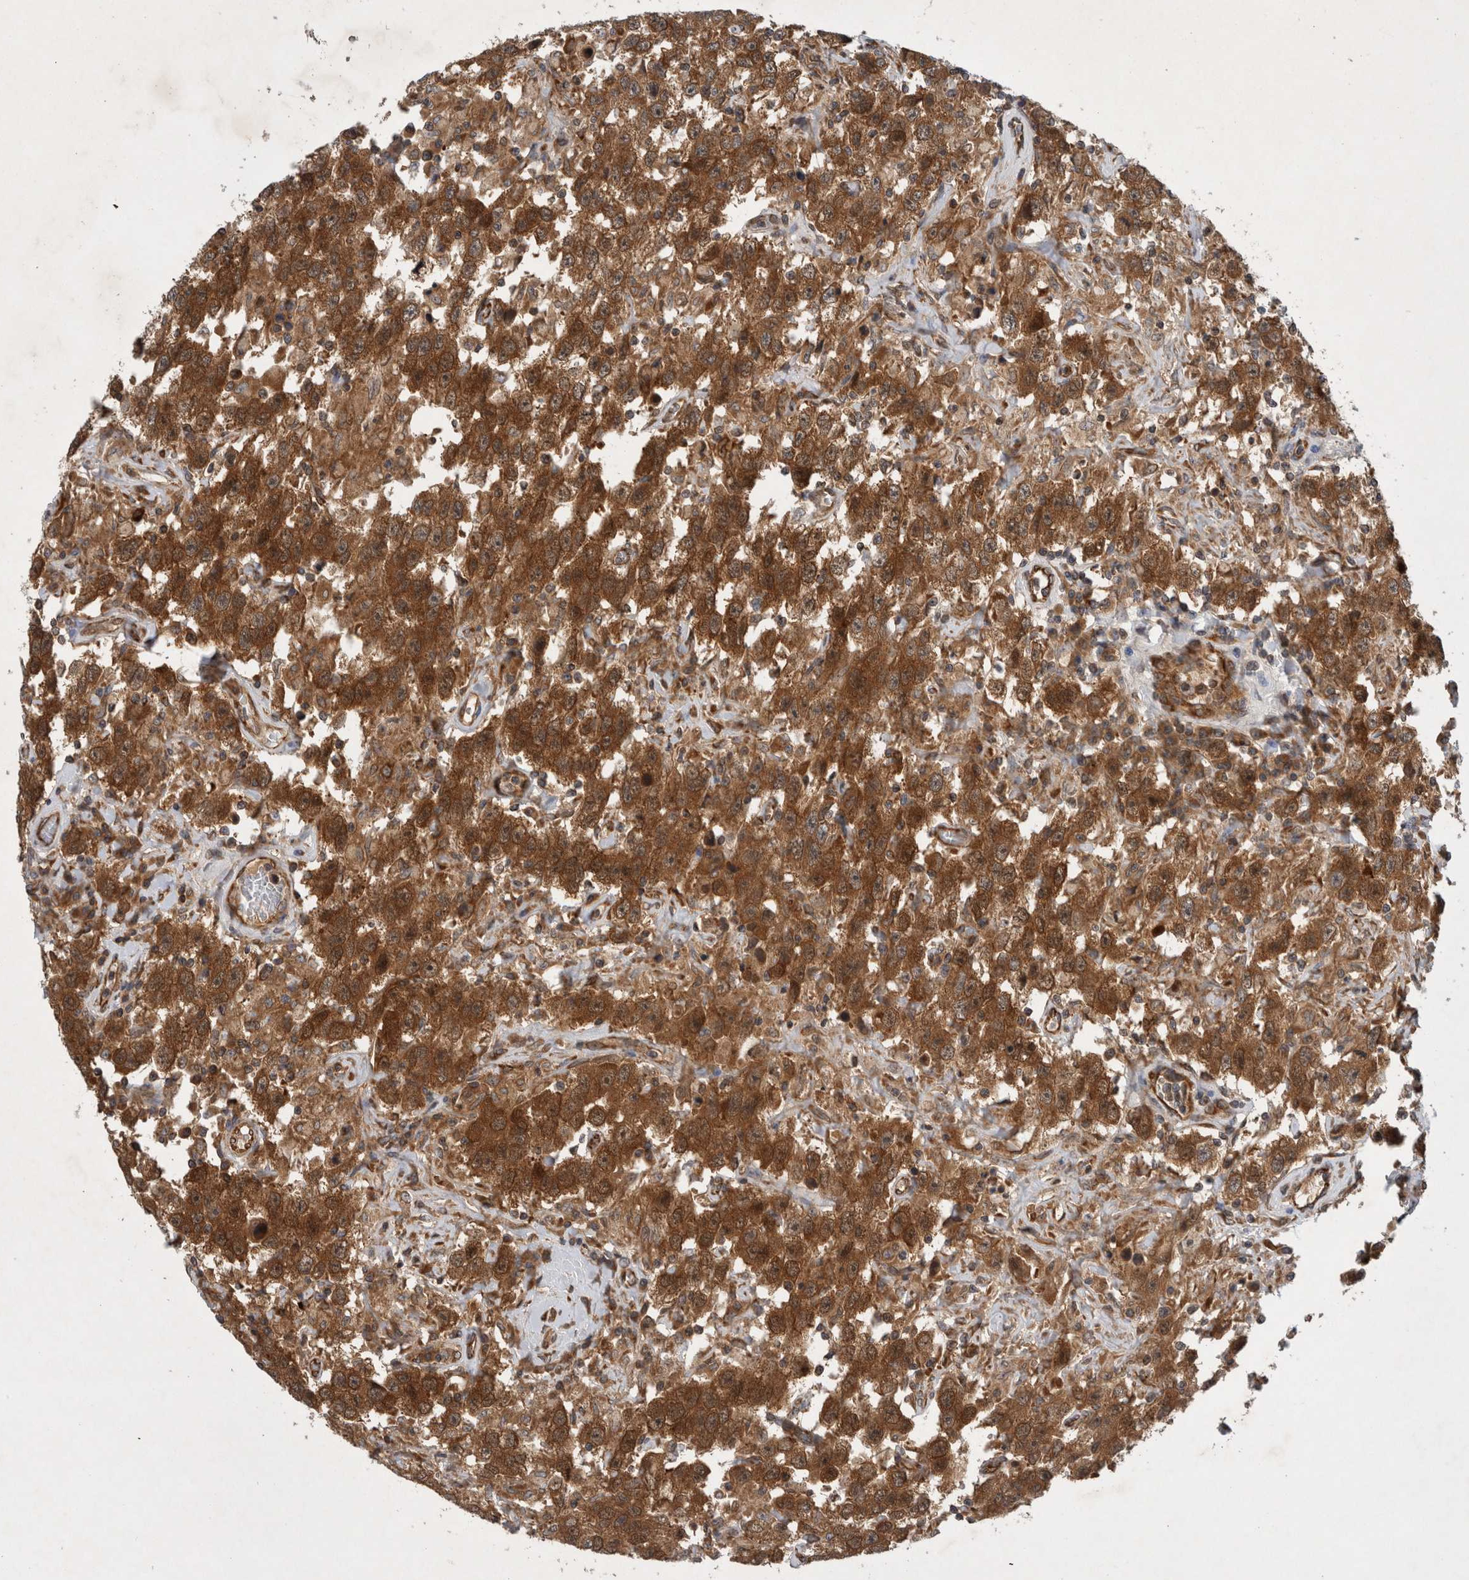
{"staining": {"intensity": "strong", "quantity": ">75%", "location": "cytoplasmic/membranous"}, "tissue": "testis cancer", "cell_type": "Tumor cells", "image_type": "cancer", "snomed": [{"axis": "morphology", "description": "Seminoma, NOS"}, {"axis": "topography", "description": "Testis"}], "caption": "This is an image of immunohistochemistry staining of testis cancer (seminoma), which shows strong positivity in the cytoplasmic/membranous of tumor cells.", "gene": "PDCD2", "patient": {"sex": "male", "age": 41}}